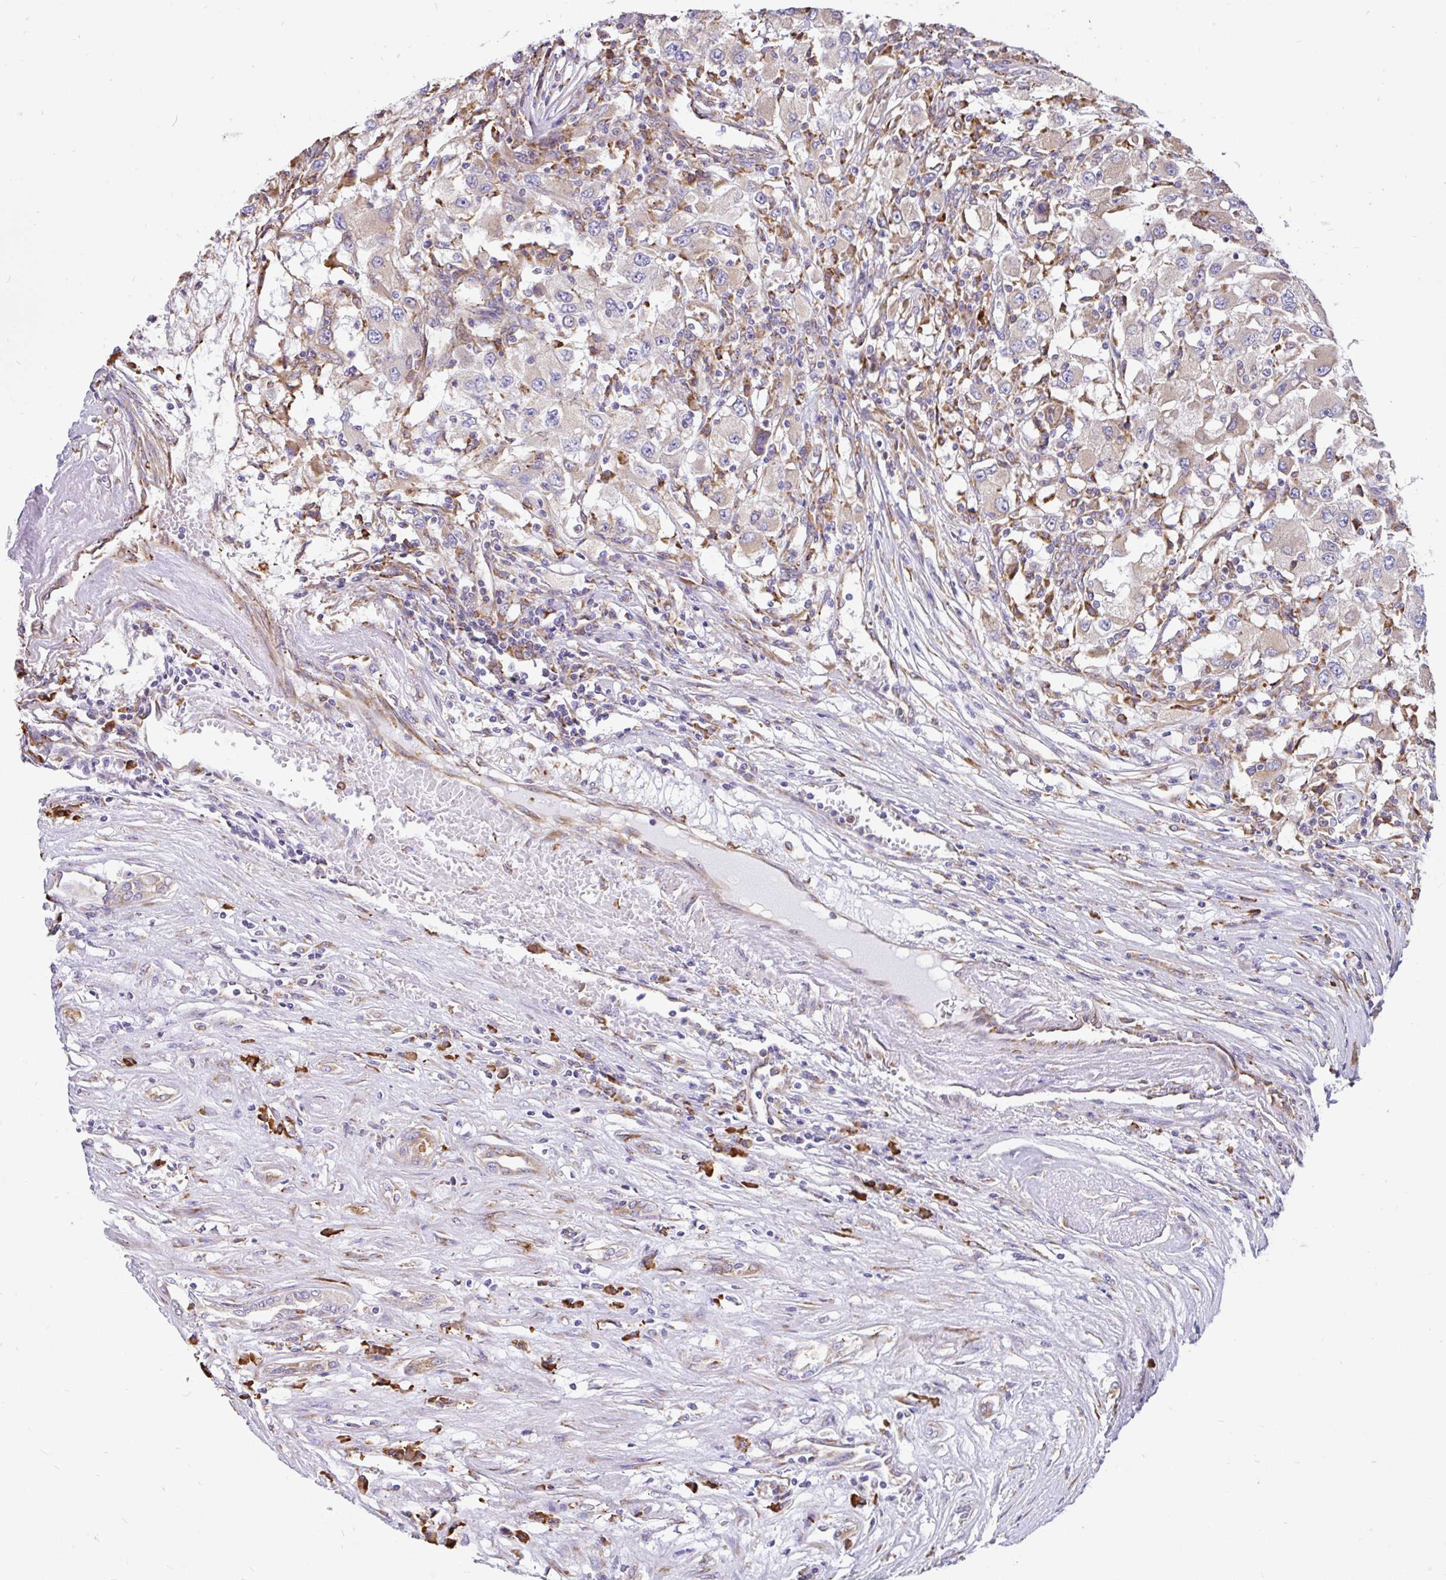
{"staining": {"intensity": "weak", "quantity": "<25%", "location": "cytoplasmic/membranous"}, "tissue": "renal cancer", "cell_type": "Tumor cells", "image_type": "cancer", "snomed": [{"axis": "morphology", "description": "Adenocarcinoma, NOS"}, {"axis": "topography", "description": "Kidney"}], "caption": "This is an IHC micrograph of adenocarcinoma (renal). There is no staining in tumor cells.", "gene": "EML5", "patient": {"sex": "female", "age": 67}}